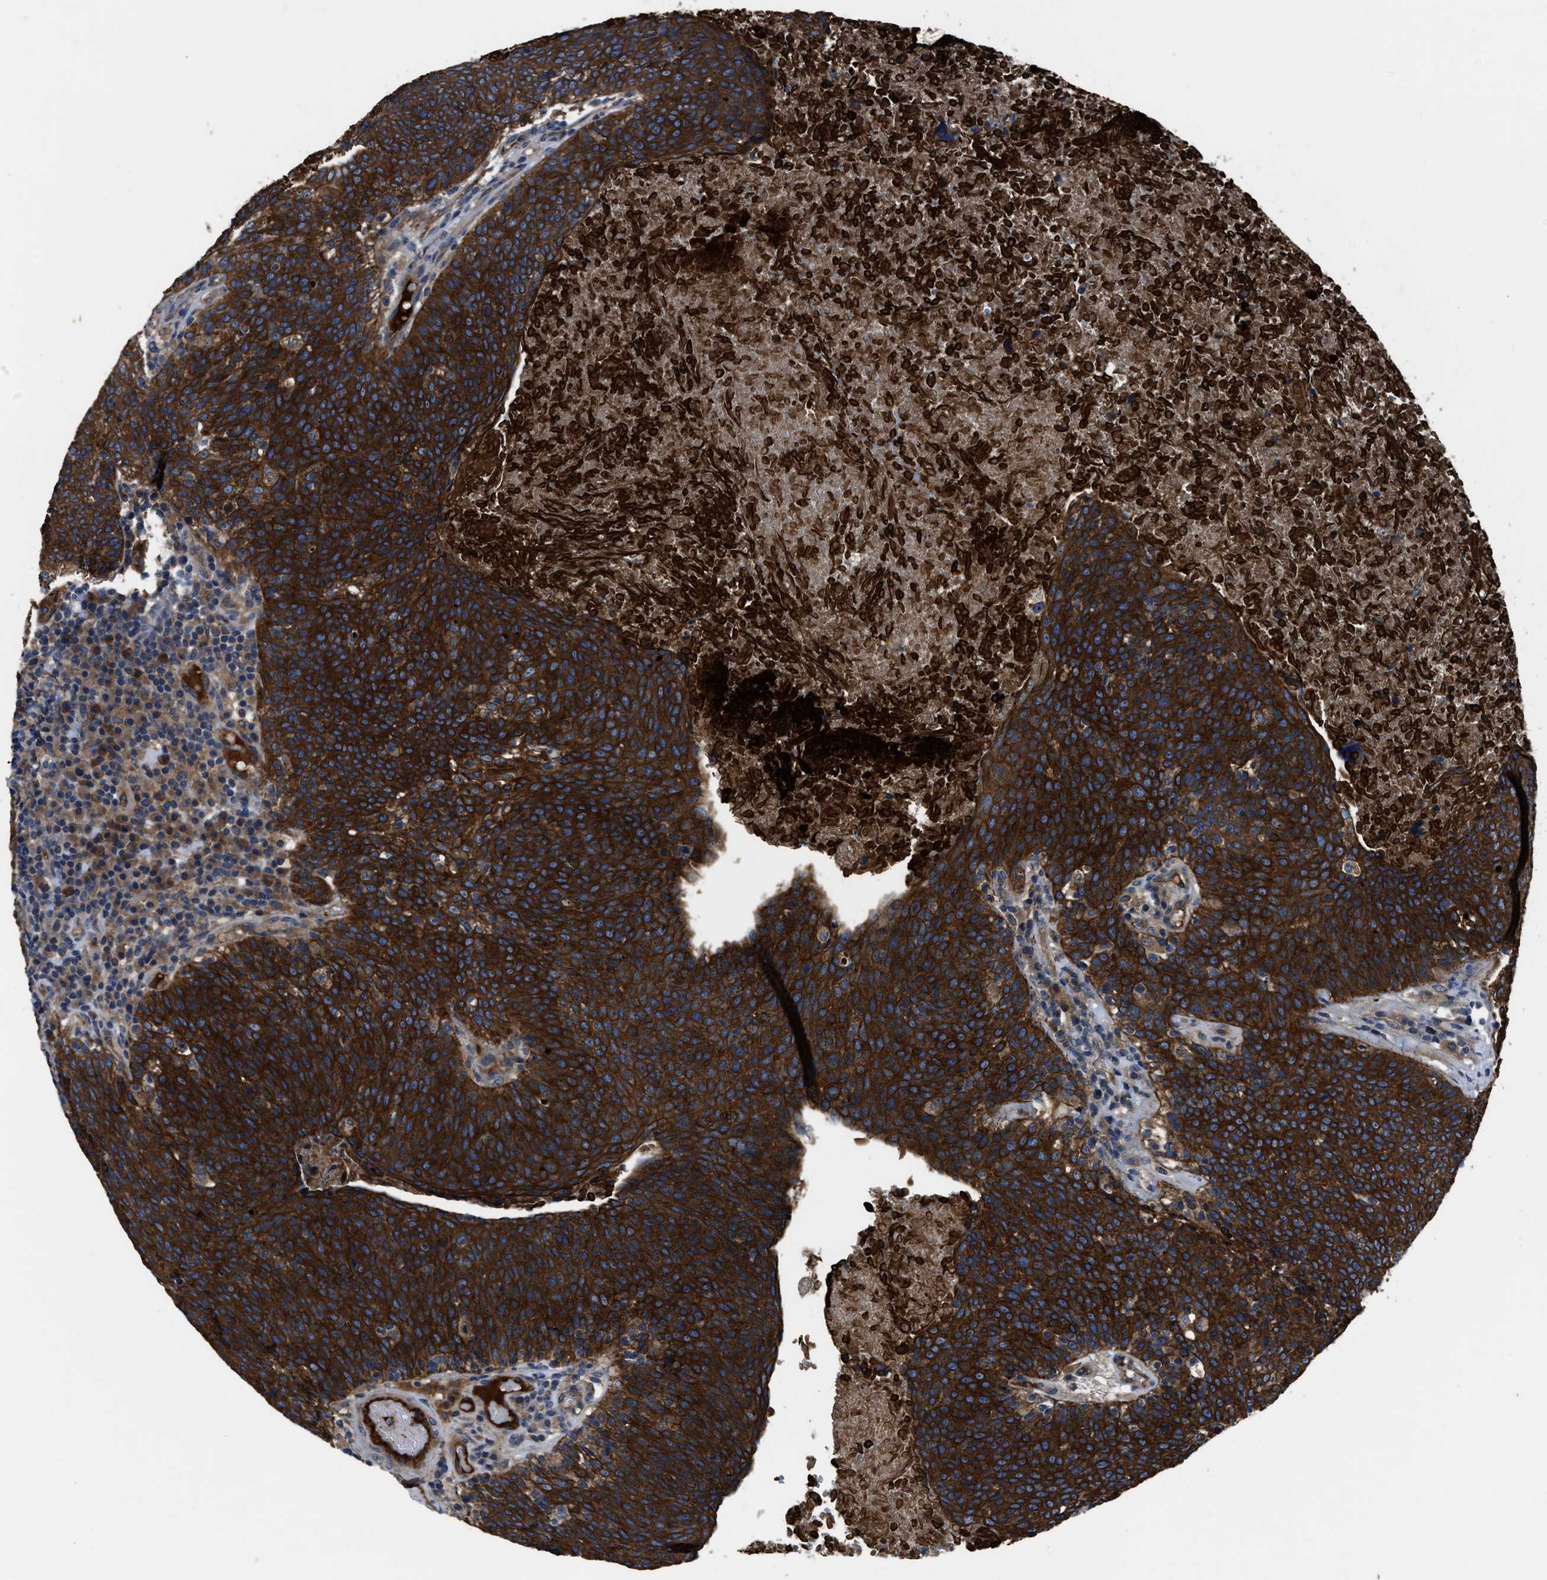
{"staining": {"intensity": "strong", "quantity": ">75%", "location": "cytoplasmic/membranous"}, "tissue": "head and neck cancer", "cell_type": "Tumor cells", "image_type": "cancer", "snomed": [{"axis": "morphology", "description": "Squamous cell carcinoma, NOS"}, {"axis": "morphology", "description": "Squamous cell carcinoma, metastatic, NOS"}, {"axis": "topography", "description": "Lymph node"}, {"axis": "topography", "description": "Head-Neck"}], "caption": "Human head and neck cancer (squamous cell carcinoma) stained with a protein marker demonstrates strong staining in tumor cells.", "gene": "ERC1", "patient": {"sex": "male", "age": 62}}